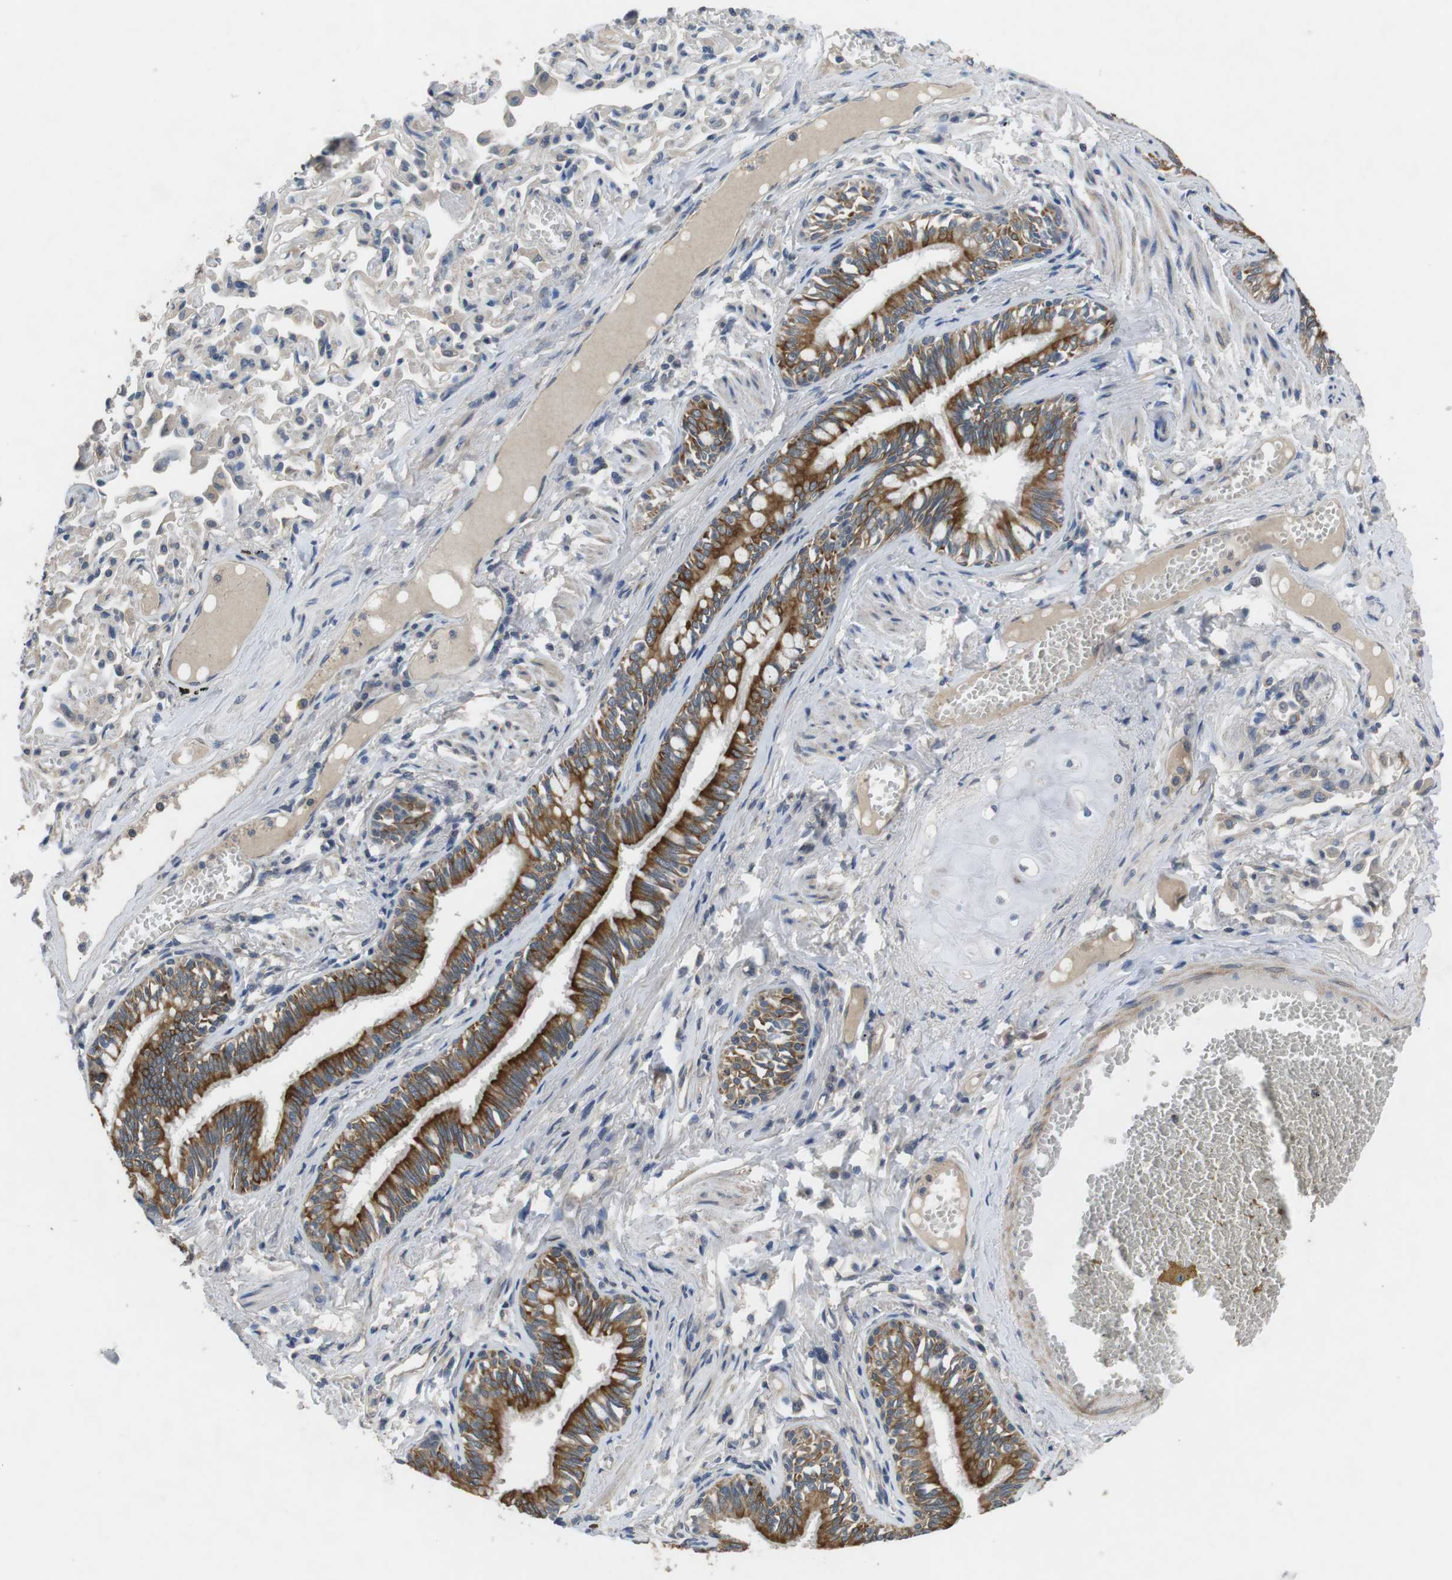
{"staining": {"intensity": "moderate", "quantity": ">75%", "location": "cytoplasmic/membranous"}, "tissue": "bronchus", "cell_type": "Respiratory epithelial cells", "image_type": "normal", "snomed": [{"axis": "morphology", "description": "Normal tissue, NOS"}, {"axis": "morphology", "description": "Inflammation, NOS"}, {"axis": "topography", "description": "Cartilage tissue"}, {"axis": "topography", "description": "Lung"}], "caption": "Respiratory epithelial cells display moderate cytoplasmic/membranous positivity in approximately >75% of cells in unremarkable bronchus.", "gene": "ADGRL3", "patient": {"sex": "male", "age": 71}}